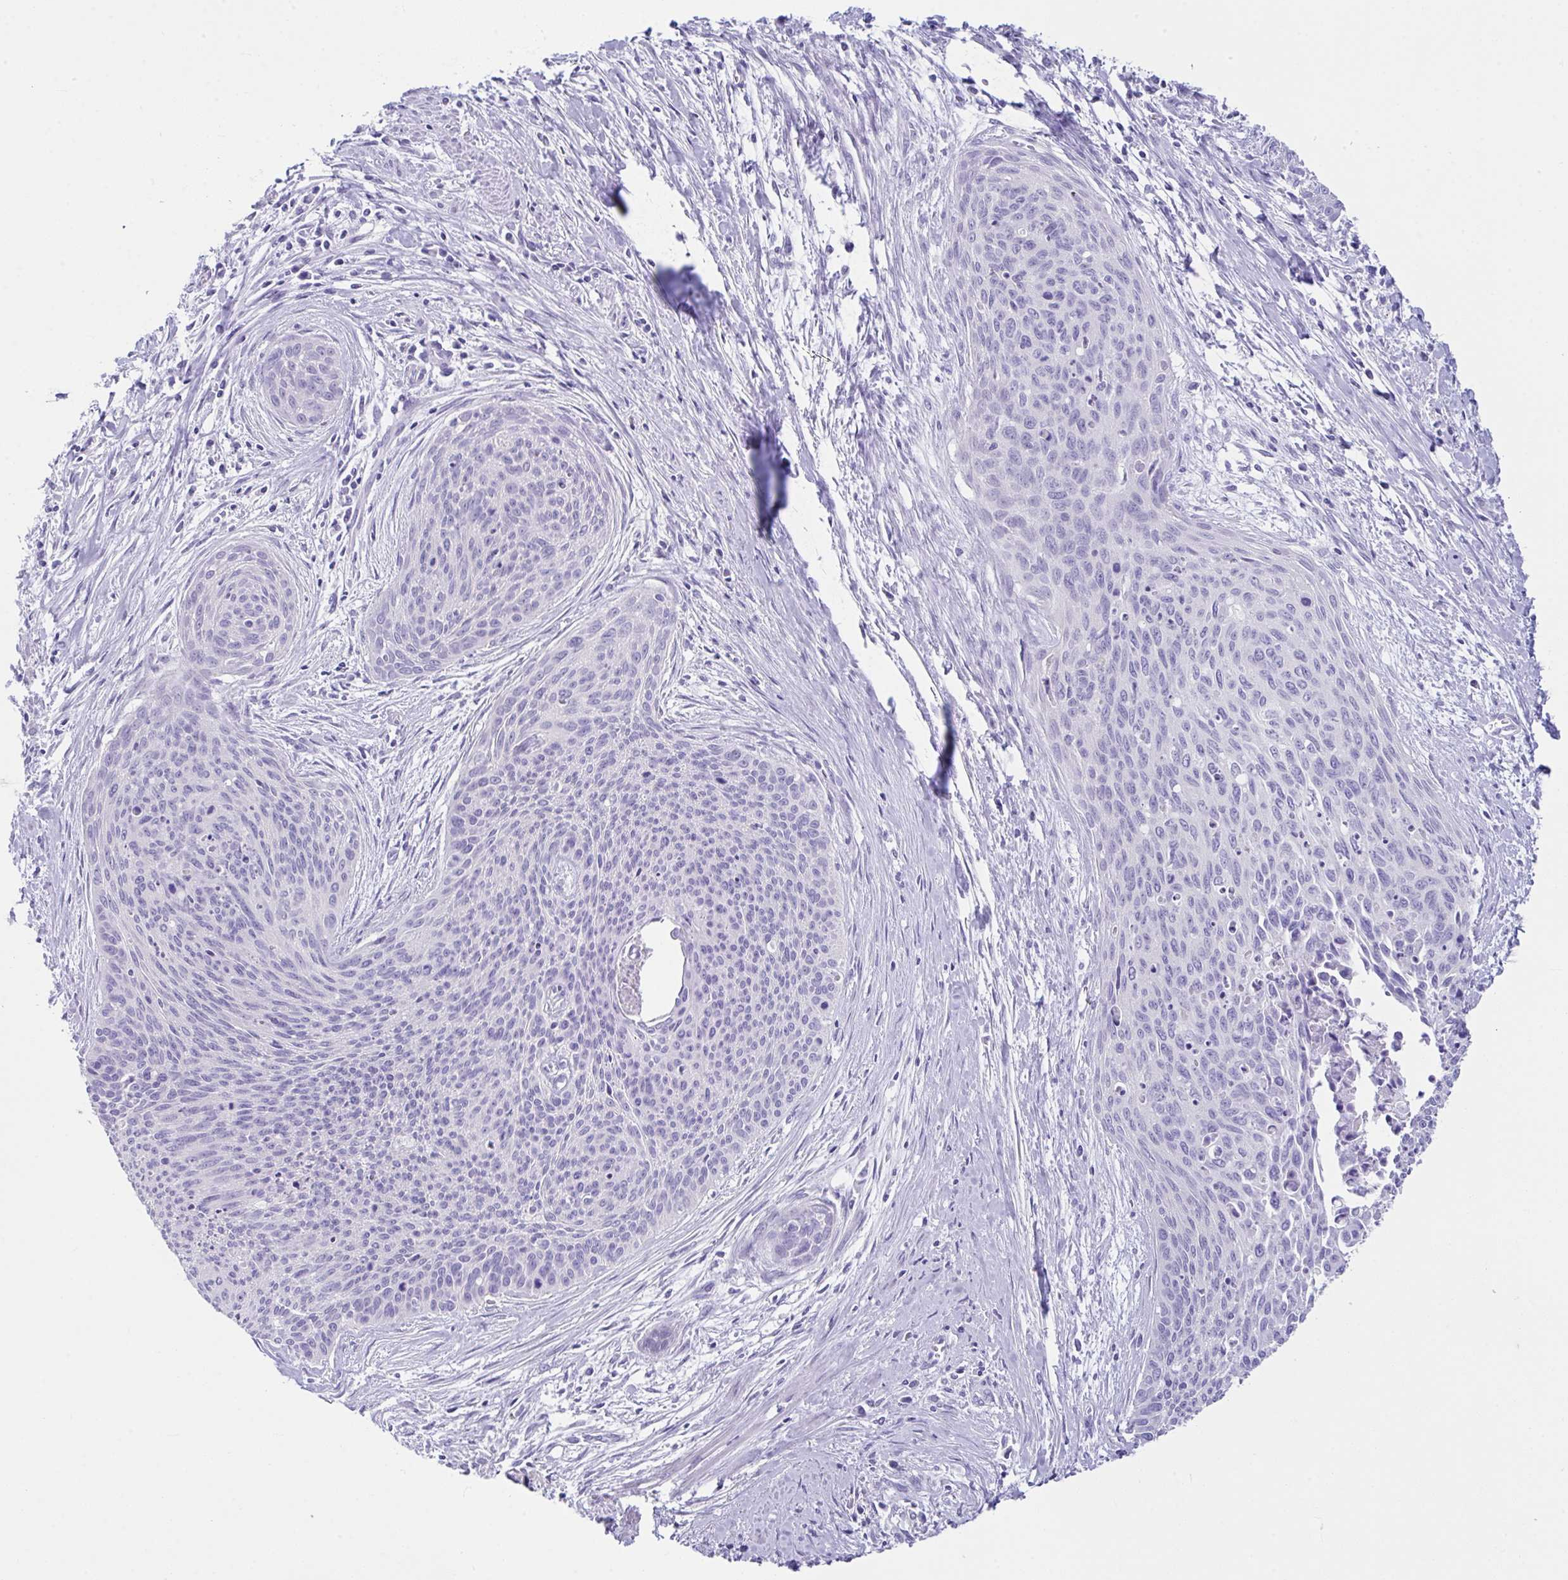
{"staining": {"intensity": "negative", "quantity": "none", "location": "none"}, "tissue": "cervical cancer", "cell_type": "Tumor cells", "image_type": "cancer", "snomed": [{"axis": "morphology", "description": "Squamous cell carcinoma, NOS"}, {"axis": "topography", "description": "Cervix"}], "caption": "A high-resolution photomicrograph shows IHC staining of squamous cell carcinoma (cervical), which displays no significant positivity in tumor cells.", "gene": "LGALS4", "patient": {"sex": "female", "age": 55}}